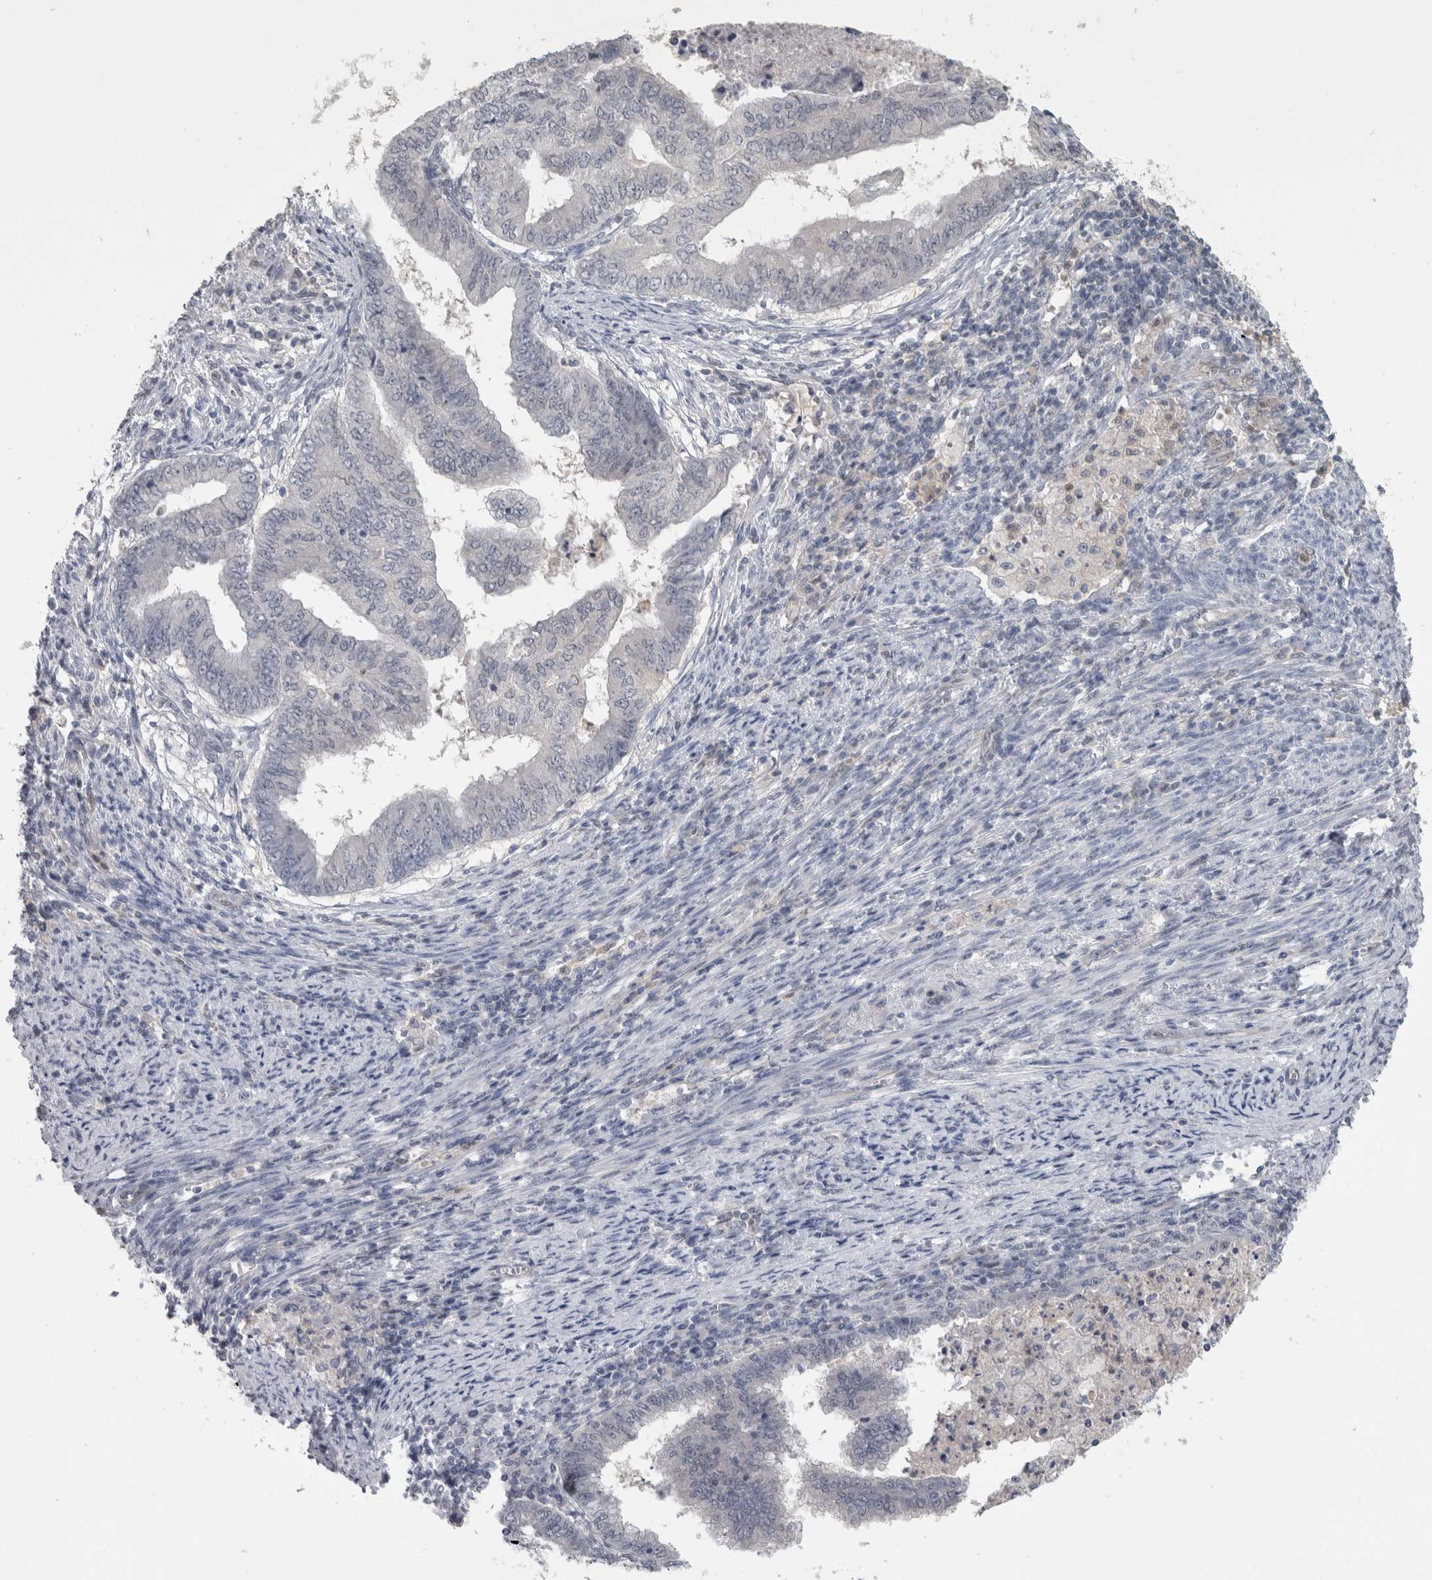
{"staining": {"intensity": "negative", "quantity": "none", "location": "none"}, "tissue": "endometrial cancer", "cell_type": "Tumor cells", "image_type": "cancer", "snomed": [{"axis": "morphology", "description": "Polyp, NOS"}, {"axis": "morphology", "description": "Adenocarcinoma, NOS"}, {"axis": "morphology", "description": "Adenoma, NOS"}, {"axis": "topography", "description": "Endometrium"}], "caption": "Tumor cells show no significant protein expression in endometrial adenocarcinoma.", "gene": "NAPRT", "patient": {"sex": "female", "age": 79}}